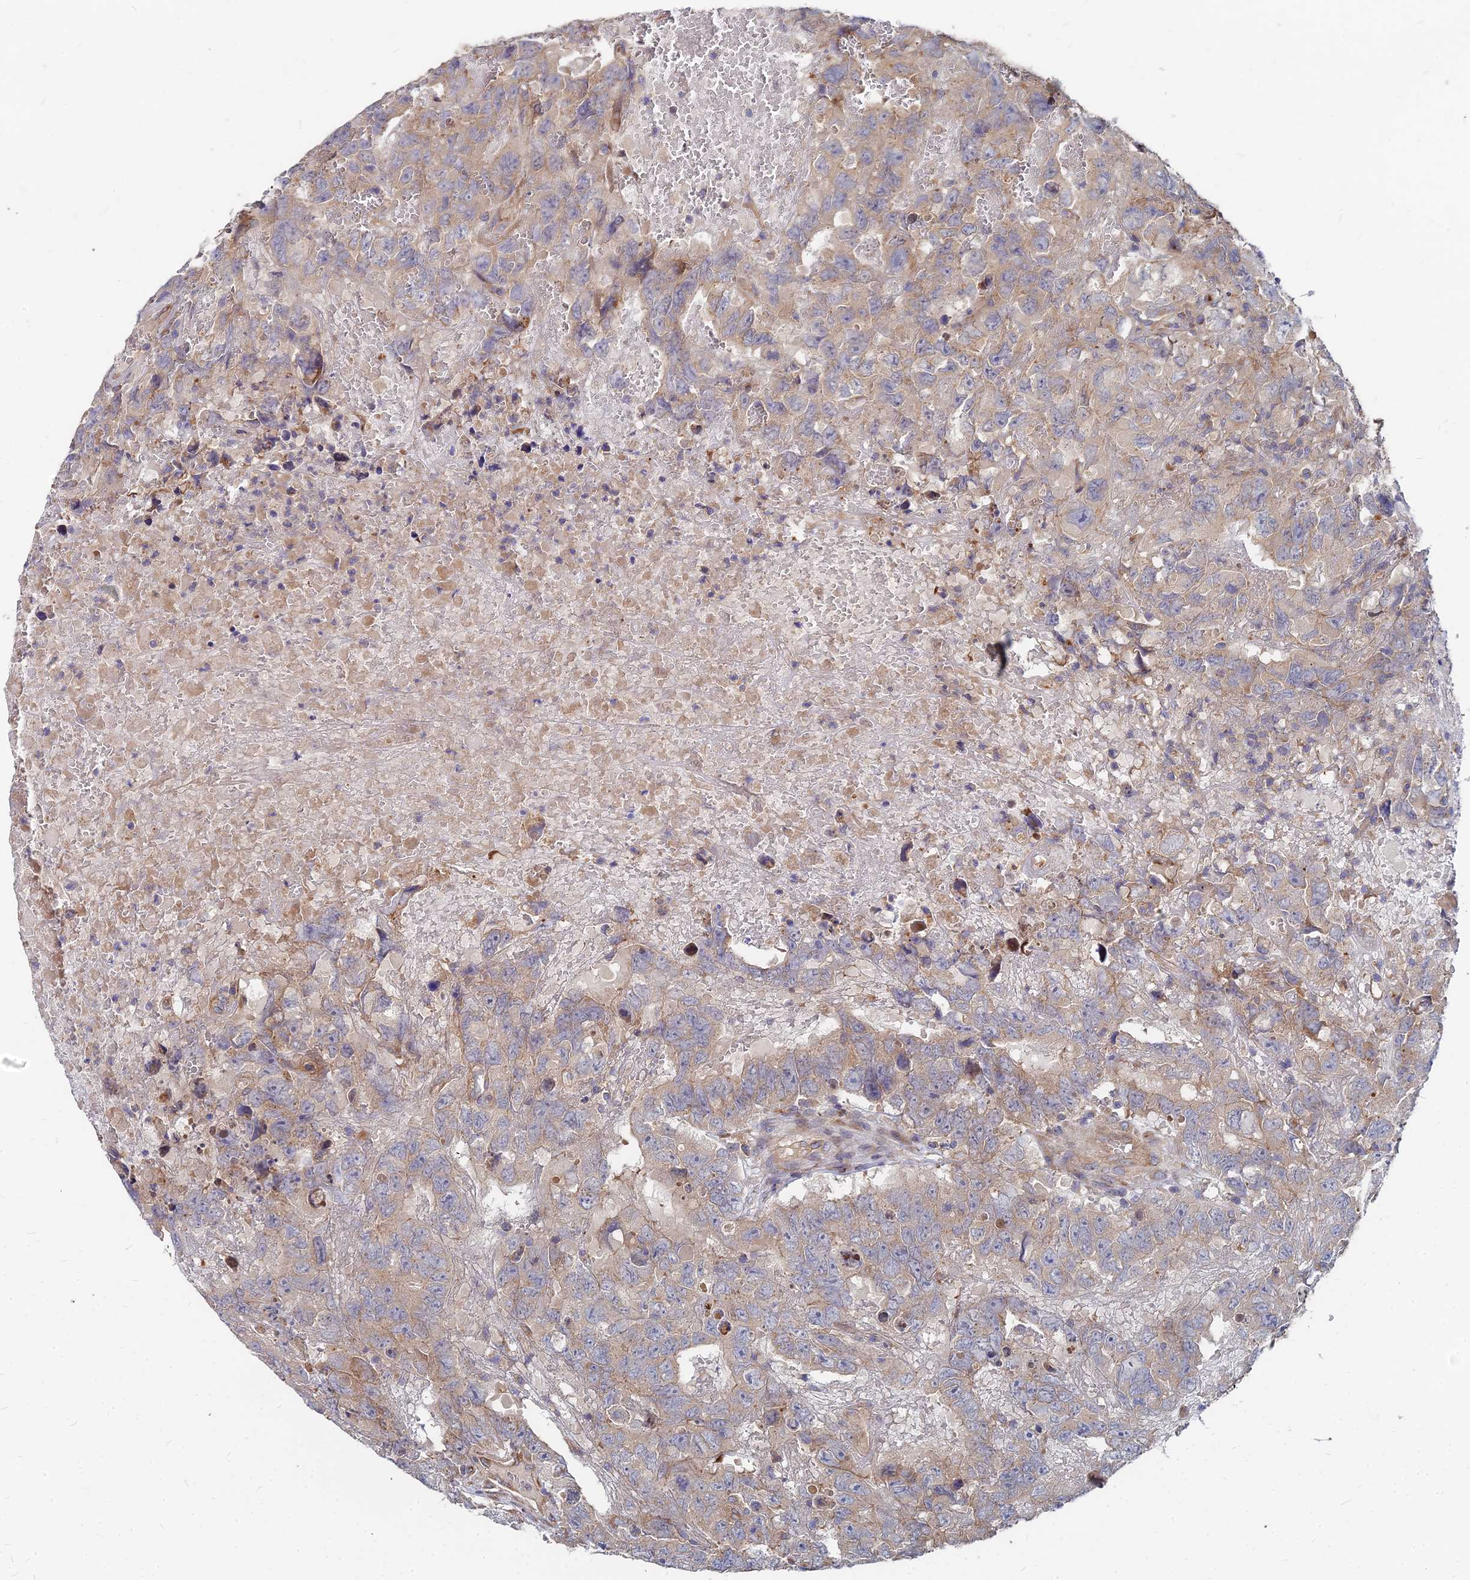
{"staining": {"intensity": "moderate", "quantity": ">75%", "location": "cytoplasmic/membranous"}, "tissue": "testis cancer", "cell_type": "Tumor cells", "image_type": "cancer", "snomed": [{"axis": "morphology", "description": "Carcinoma, Embryonal, NOS"}, {"axis": "topography", "description": "Testis"}], "caption": "Immunohistochemistry photomicrograph of neoplastic tissue: testis cancer (embryonal carcinoma) stained using IHC shows medium levels of moderate protein expression localized specifically in the cytoplasmic/membranous of tumor cells, appearing as a cytoplasmic/membranous brown color.", "gene": "CCZ1", "patient": {"sex": "male", "age": 45}}